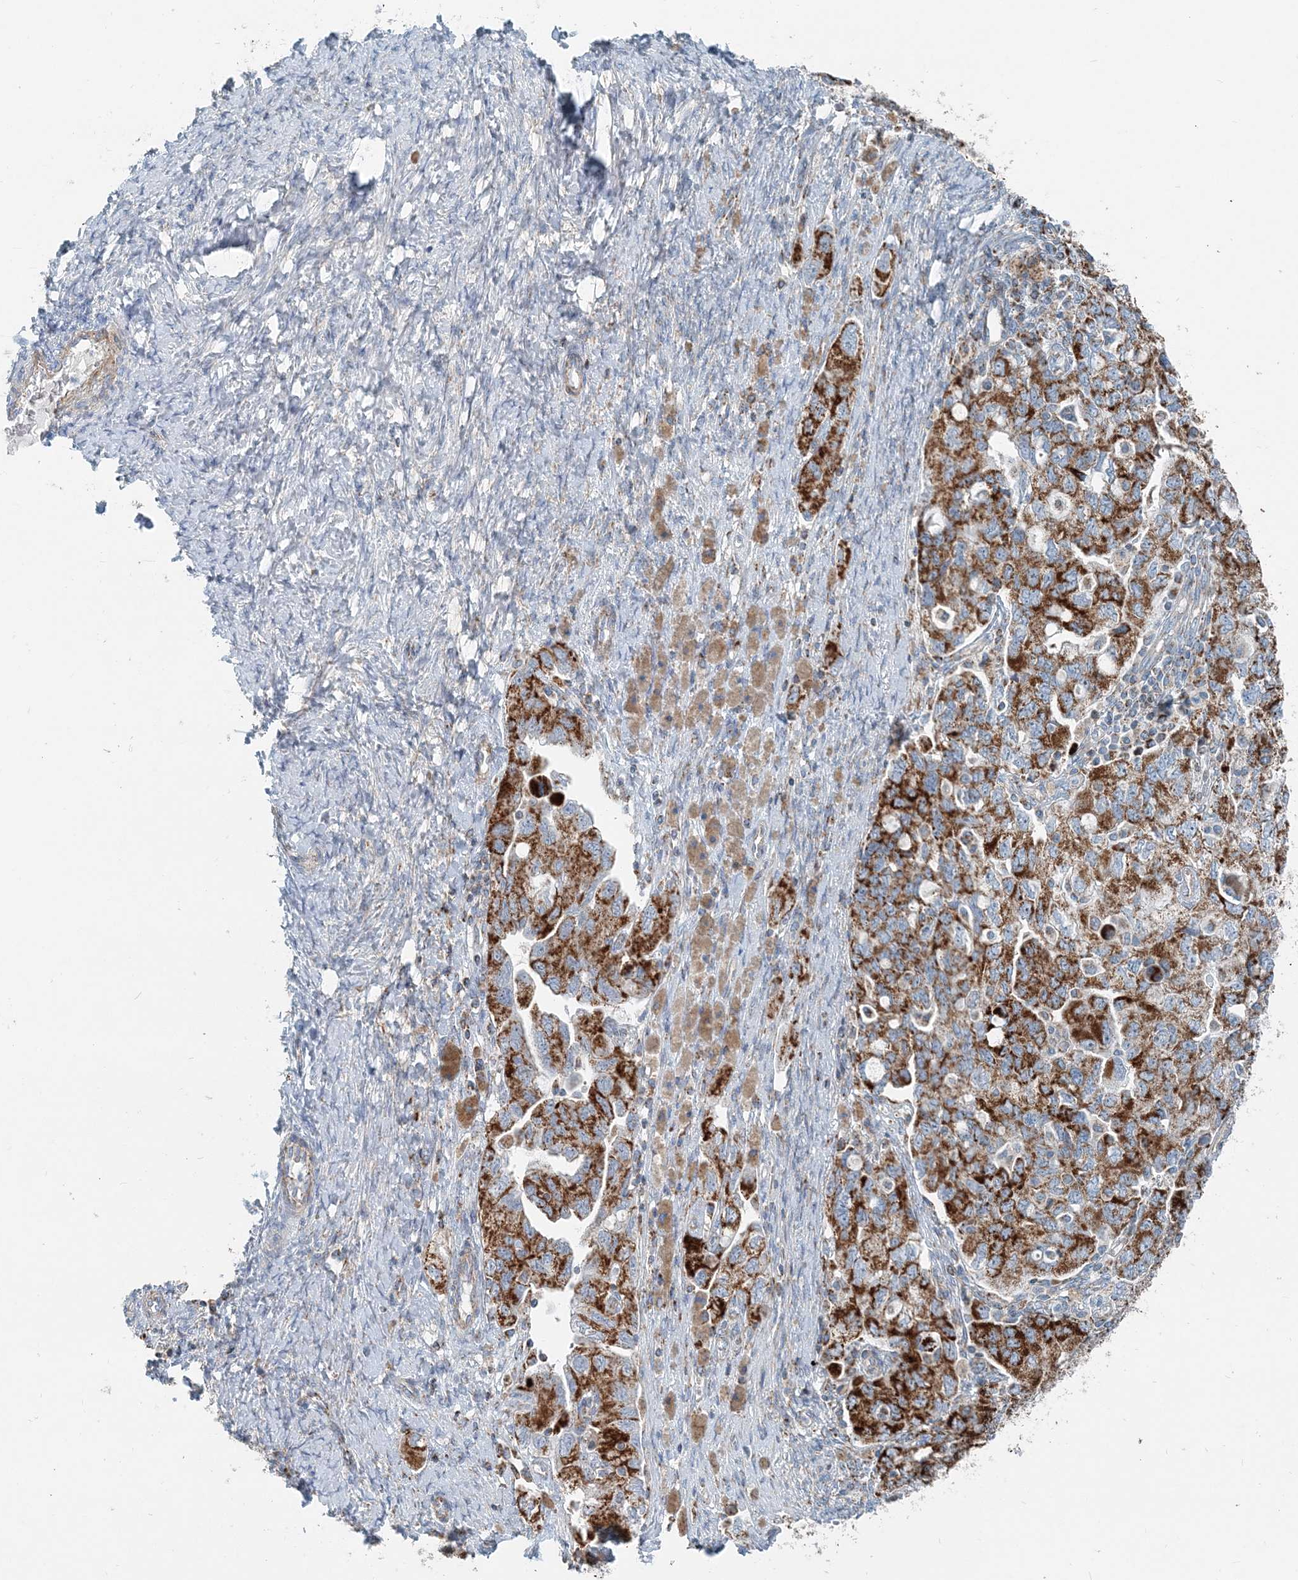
{"staining": {"intensity": "strong", "quantity": ">75%", "location": "cytoplasmic/membranous"}, "tissue": "ovarian cancer", "cell_type": "Tumor cells", "image_type": "cancer", "snomed": [{"axis": "morphology", "description": "Carcinoma, NOS"}, {"axis": "morphology", "description": "Cystadenocarcinoma, serous, NOS"}, {"axis": "topography", "description": "Ovary"}], "caption": "Strong cytoplasmic/membranous protein positivity is present in approximately >75% of tumor cells in ovarian cancer (carcinoma).", "gene": "INTU", "patient": {"sex": "female", "age": 69}}